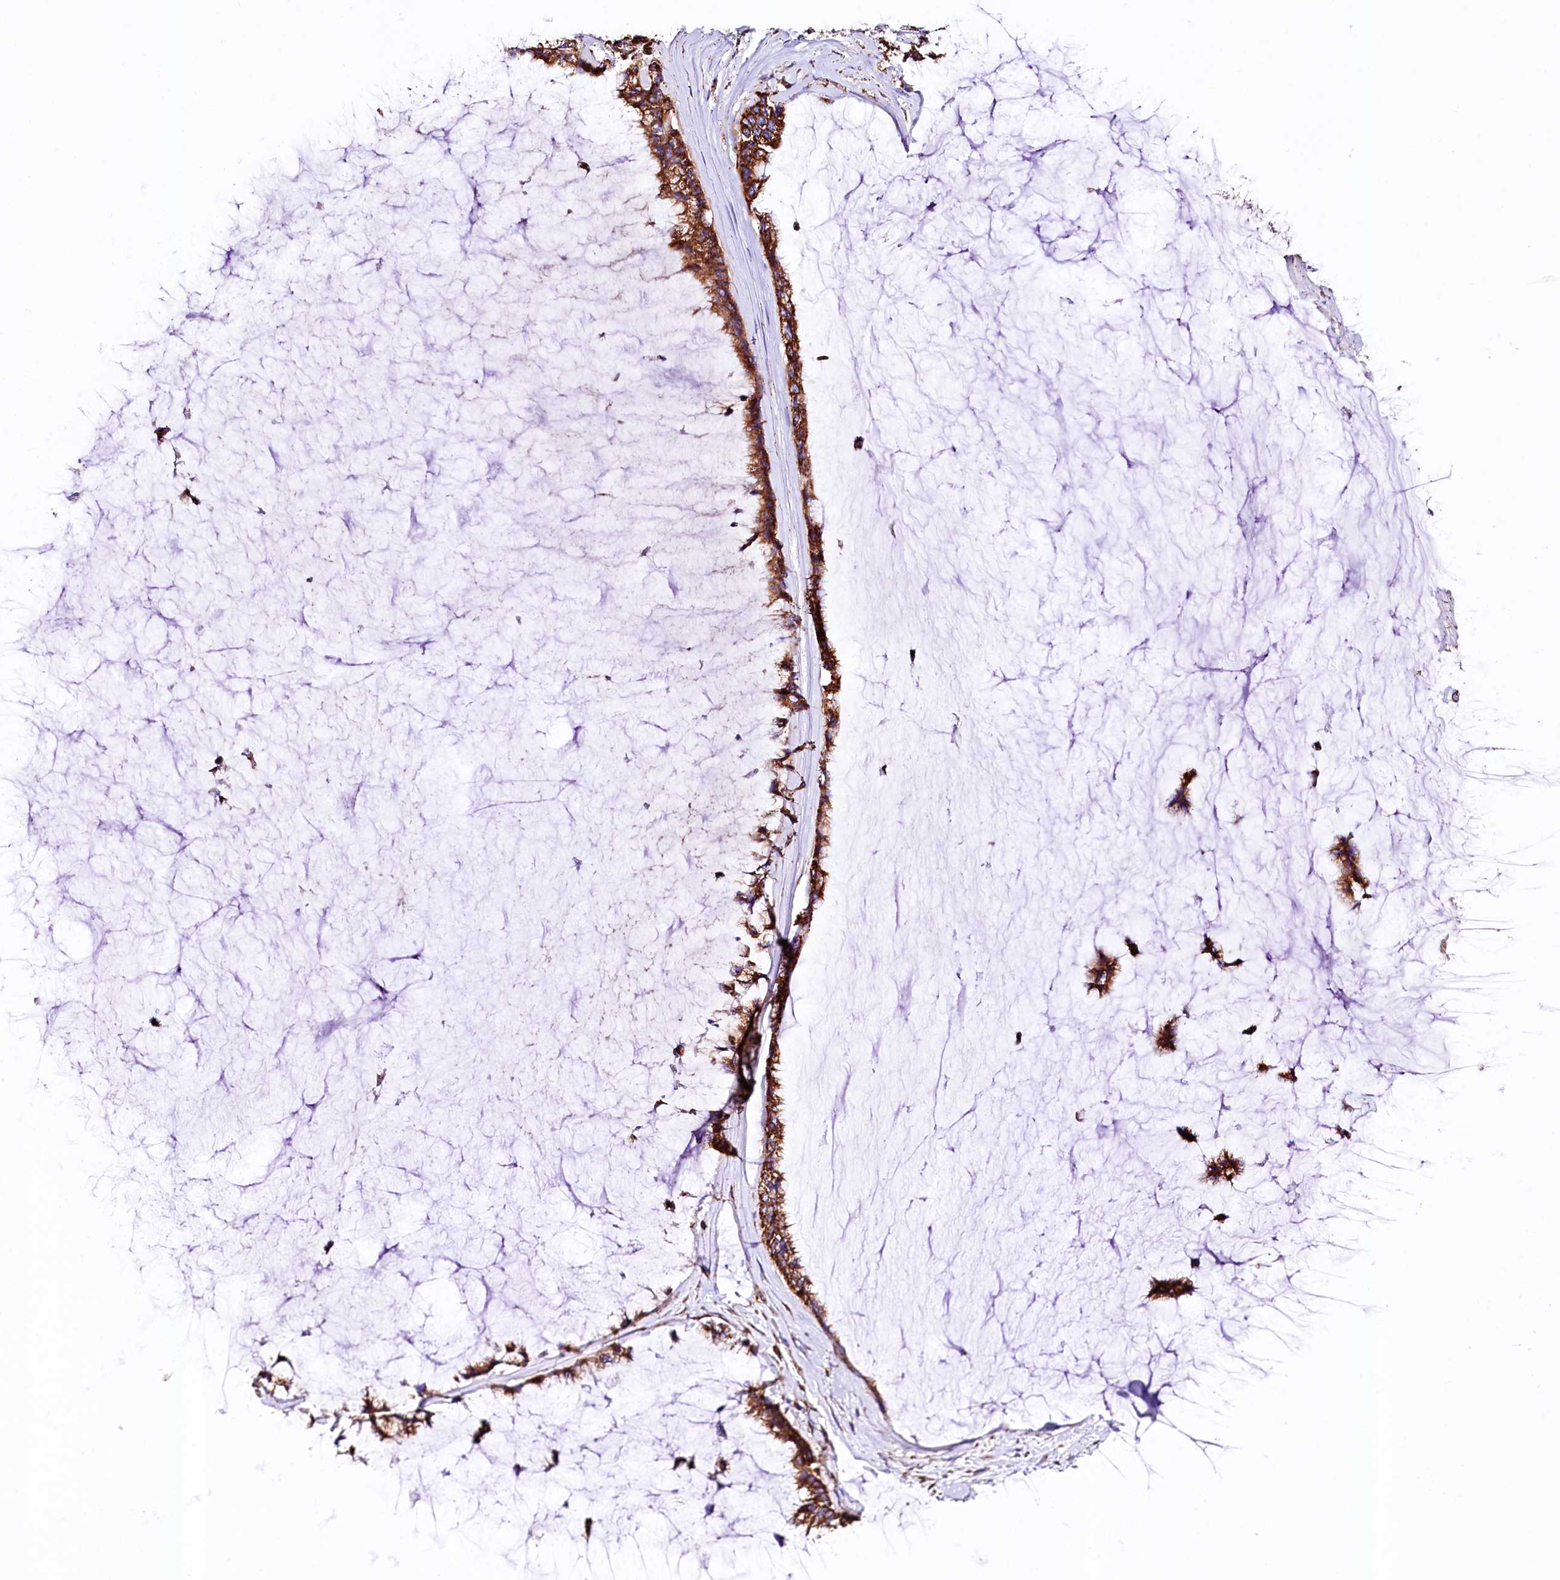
{"staining": {"intensity": "strong", "quantity": ">75%", "location": "cytoplasmic/membranous"}, "tissue": "ovarian cancer", "cell_type": "Tumor cells", "image_type": "cancer", "snomed": [{"axis": "morphology", "description": "Cystadenocarcinoma, mucinous, NOS"}, {"axis": "topography", "description": "Ovary"}], "caption": "Mucinous cystadenocarcinoma (ovarian) stained with DAB IHC shows high levels of strong cytoplasmic/membranous expression in approximately >75% of tumor cells. The protein is shown in brown color, while the nuclei are stained blue.", "gene": "APLP2", "patient": {"sex": "female", "age": 39}}